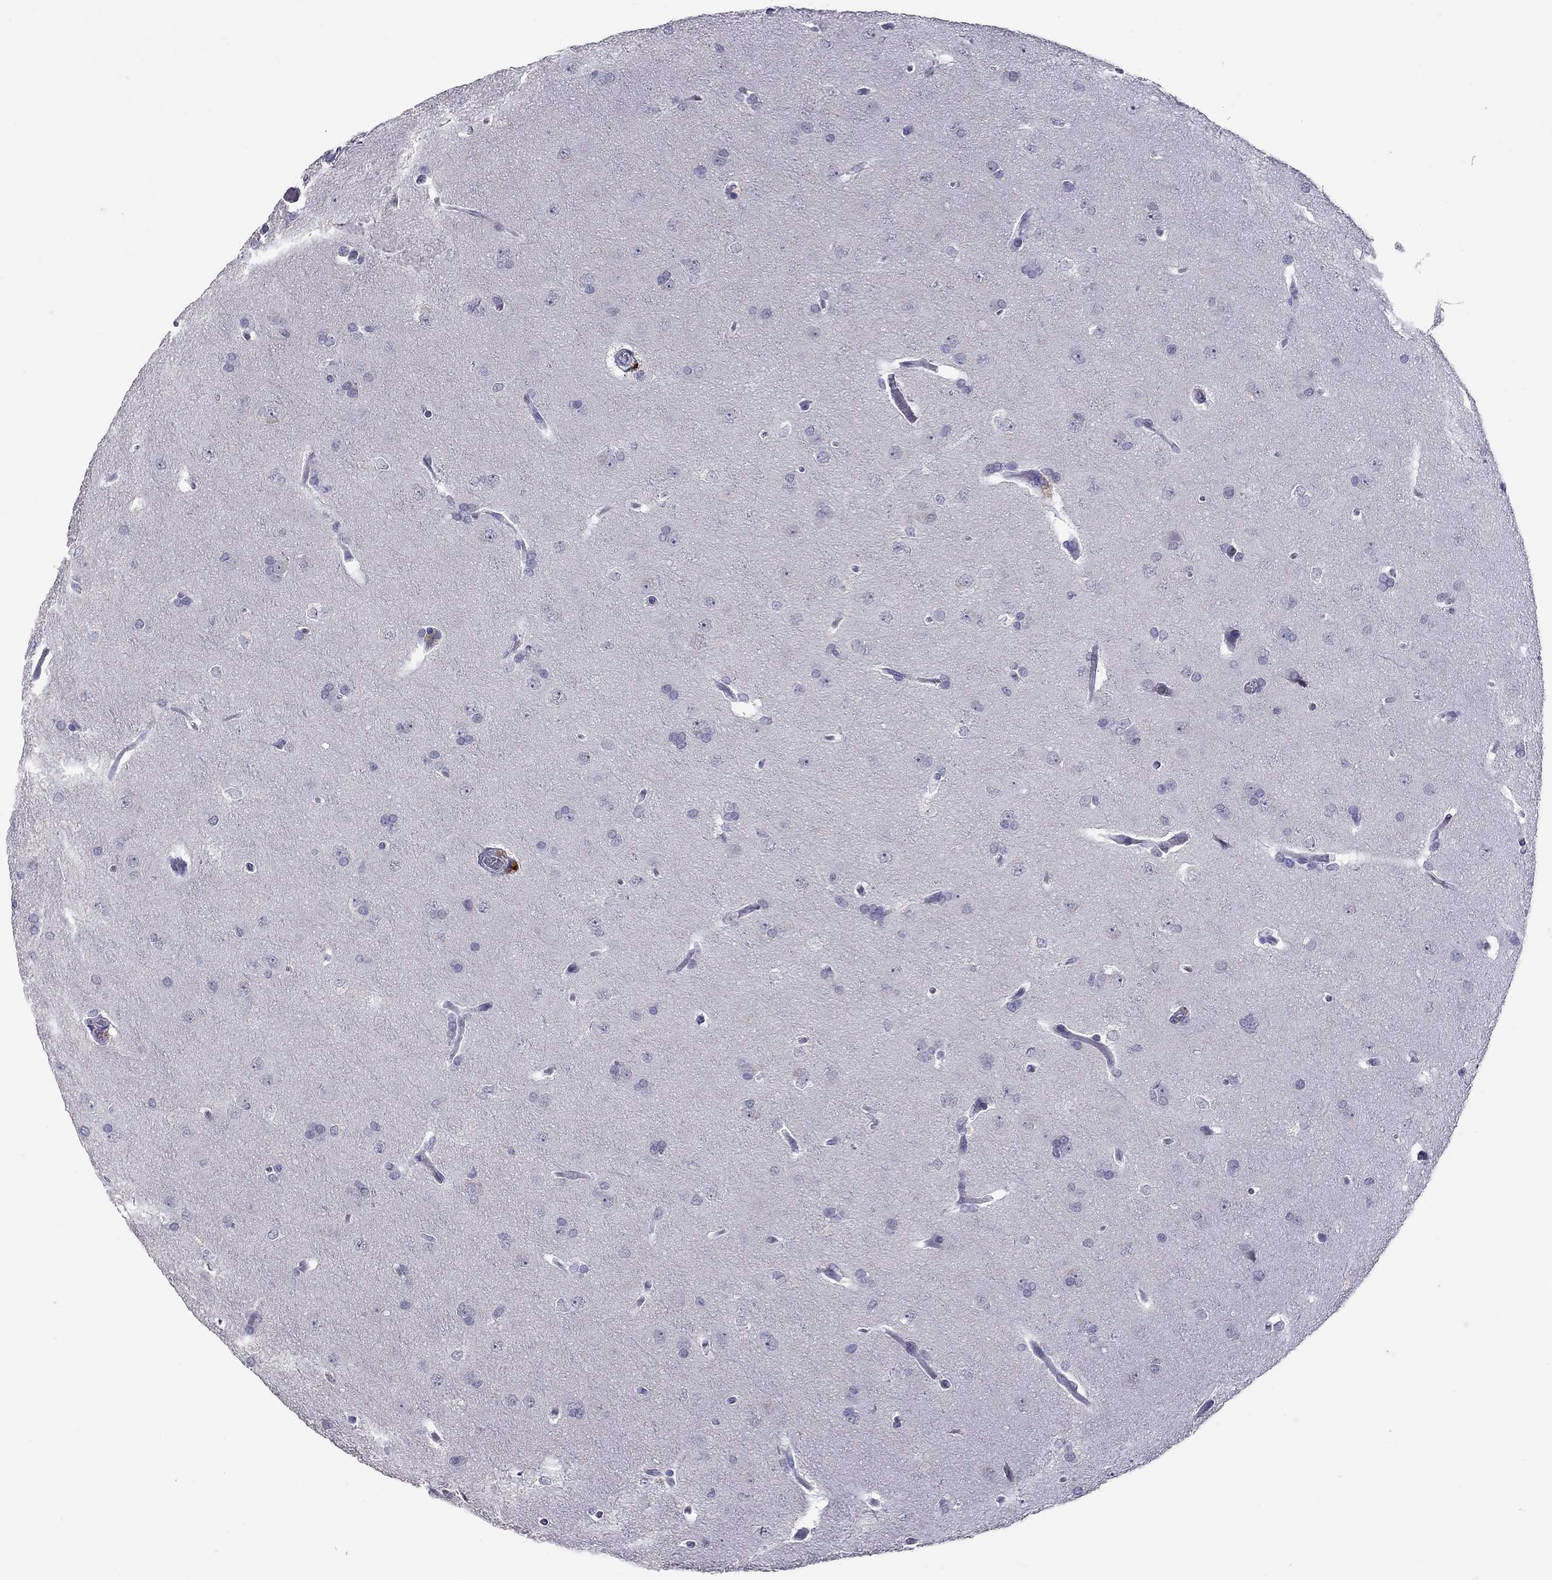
{"staining": {"intensity": "negative", "quantity": "none", "location": "none"}, "tissue": "glioma", "cell_type": "Tumor cells", "image_type": "cancer", "snomed": [{"axis": "morphology", "description": "Glioma, malignant, Low grade"}, {"axis": "topography", "description": "Brain"}], "caption": "Human glioma stained for a protein using IHC demonstrates no positivity in tumor cells.", "gene": "SLAMF1", "patient": {"sex": "female", "age": 32}}